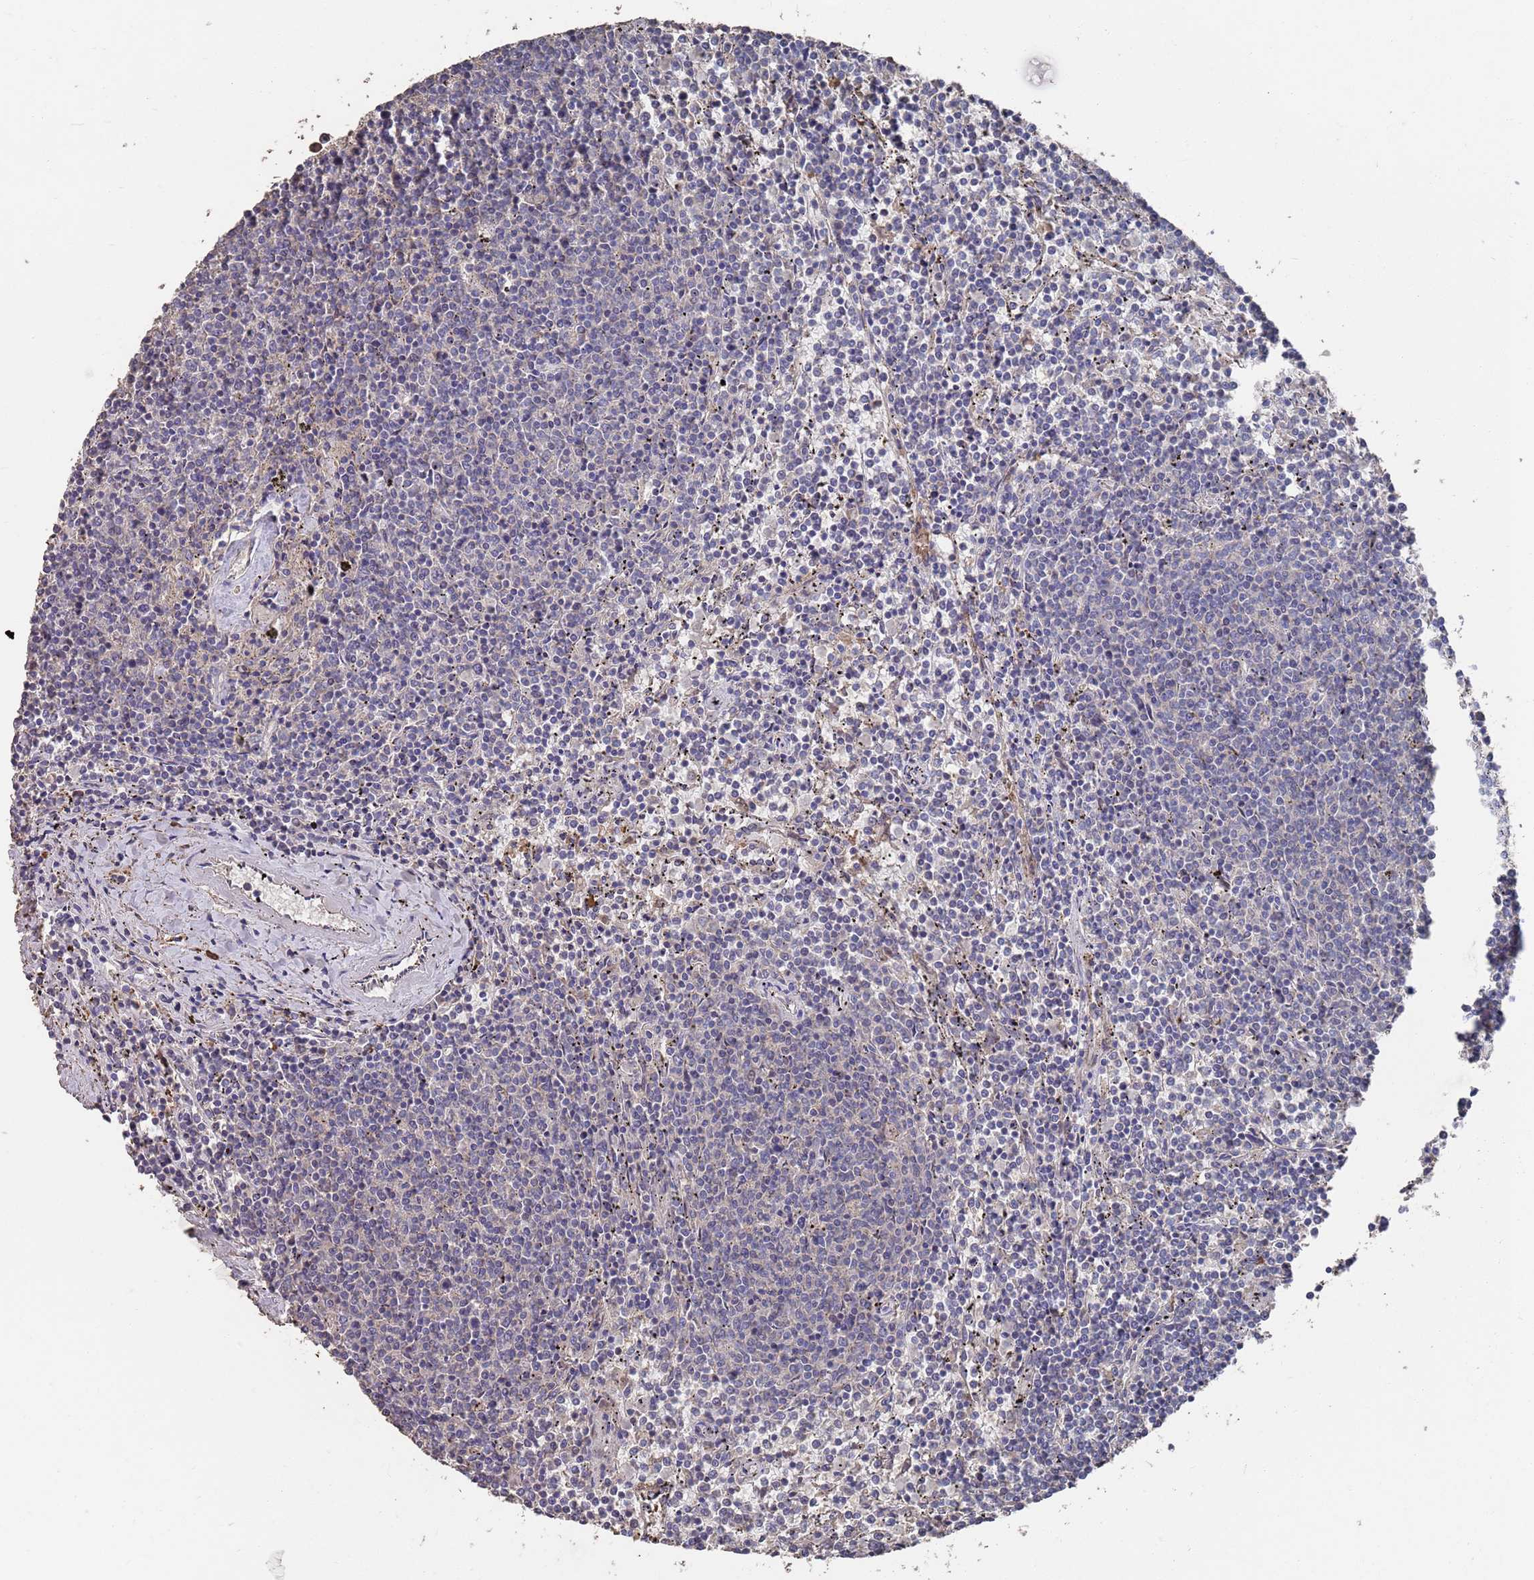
{"staining": {"intensity": "negative", "quantity": "none", "location": "none"}, "tissue": "lymphoma", "cell_type": "Tumor cells", "image_type": "cancer", "snomed": [{"axis": "morphology", "description": "Malignant lymphoma, non-Hodgkin's type, Low grade"}, {"axis": "topography", "description": "Spleen"}], "caption": "Tumor cells are negative for brown protein staining in lymphoma. The staining is performed using DAB (3,3'-diaminobenzidine) brown chromogen with nuclei counter-stained in using hematoxylin.", "gene": "BTBD18", "patient": {"sex": "female", "age": 50}}